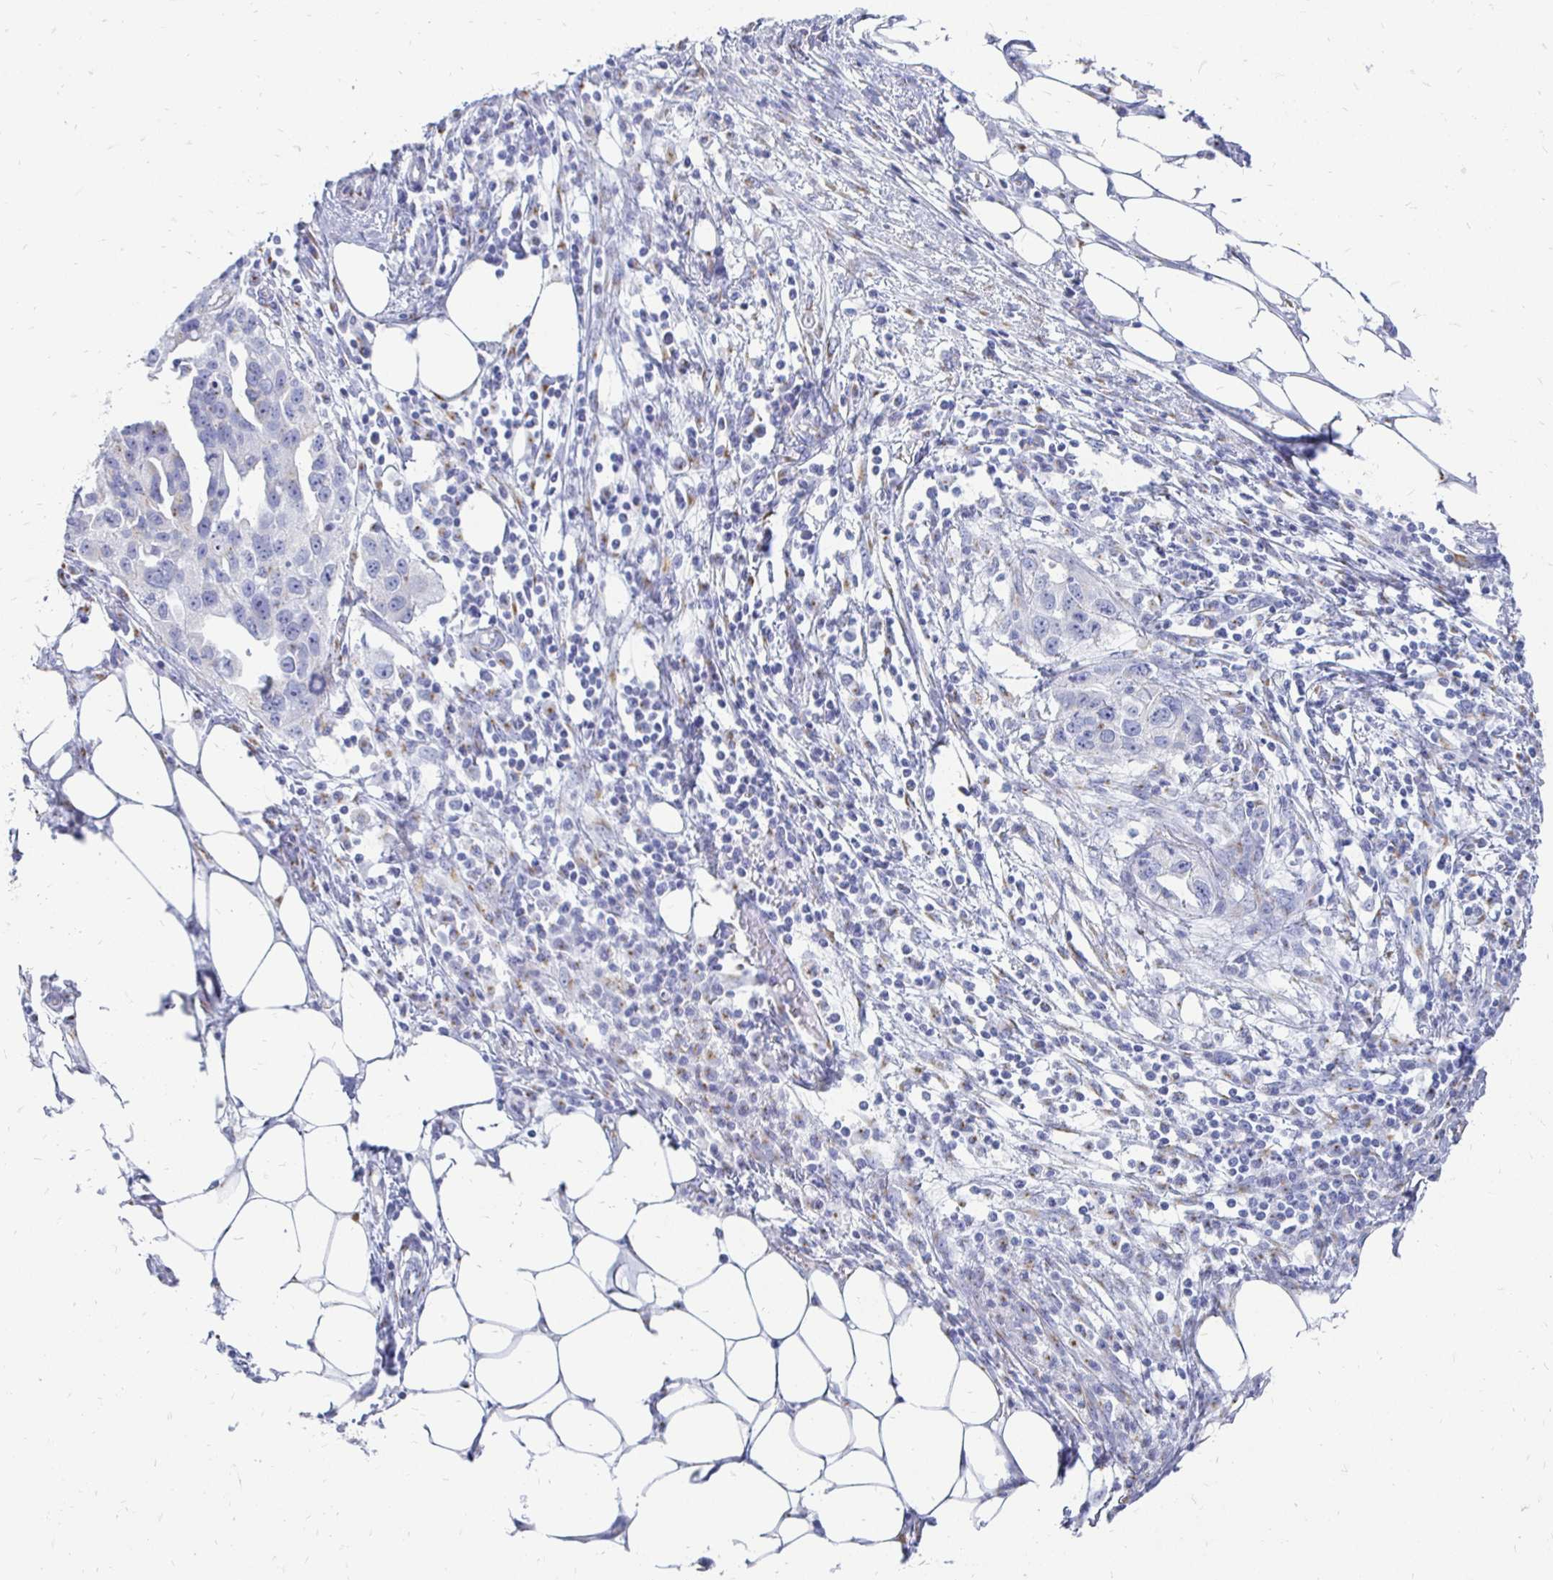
{"staining": {"intensity": "negative", "quantity": "none", "location": "none"}, "tissue": "ovarian cancer", "cell_type": "Tumor cells", "image_type": "cancer", "snomed": [{"axis": "morphology", "description": "Carcinoma, endometroid"}, {"axis": "morphology", "description": "Cystadenocarcinoma, serous, NOS"}, {"axis": "topography", "description": "Ovary"}], "caption": "Ovarian serous cystadenocarcinoma was stained to show a protein in brown. There is no significant staining in tumor cells. The staining was performed using DAB (3,3'-diaminobenzidine) to visualize the protein expression in brown, while the nuclei were stained in blue with hematoxylin (Magnification: 20x).", "gene": "PAGE4", "patient": {"sex": "female", "age": 45}}